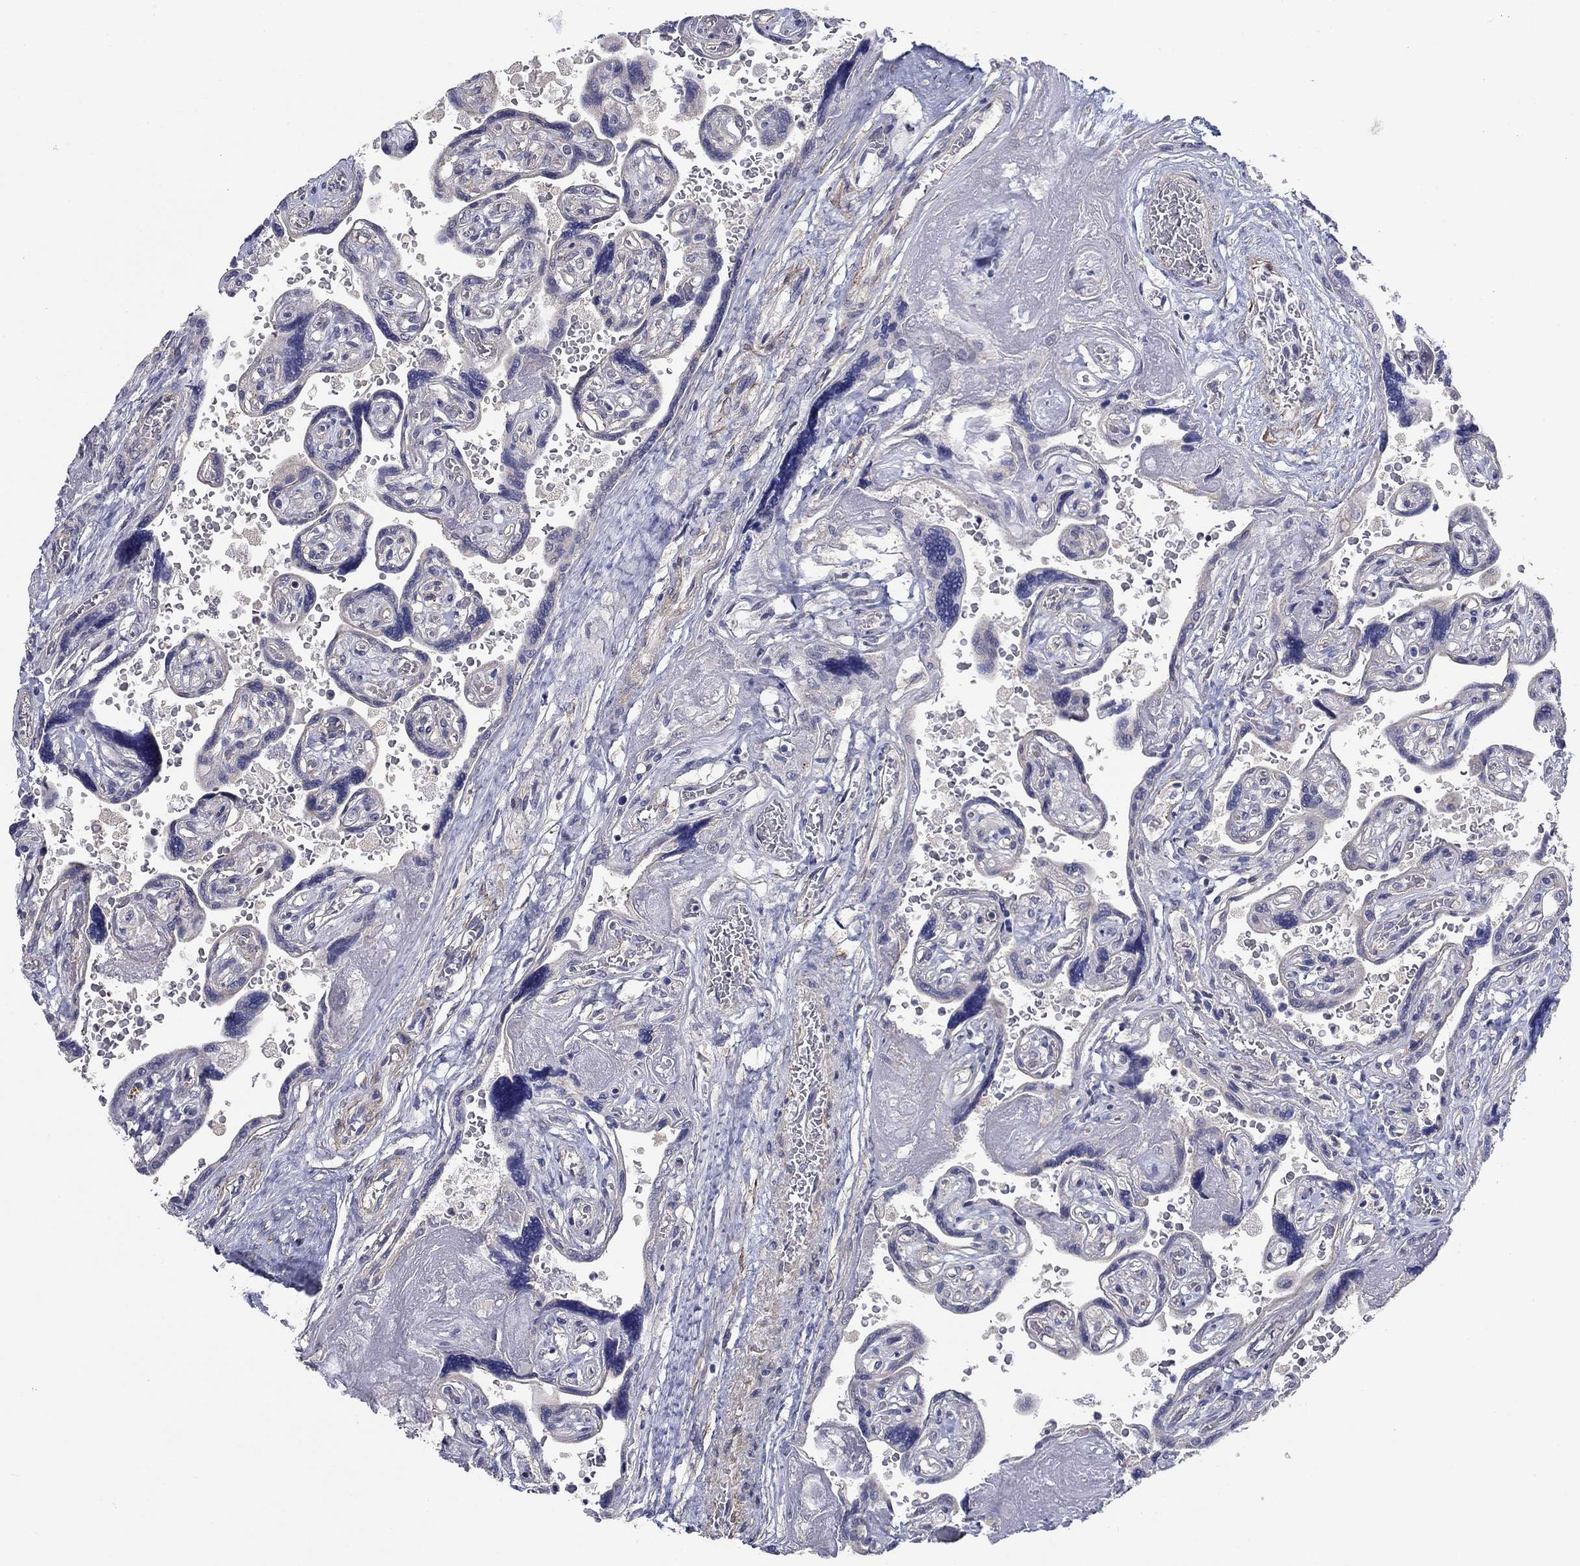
{"staining": {"intensity": "negative", "quantity": "none", "location": "none"}, "tissue": "placenta", "cell_type": "Decidual cells", "image_type": "normal", "snomed": [{"axis": "morphology", "description": "Normal tissue, NOS"}, {"axis": "topography", "description": "Placenta"}], "caption": "A histopathology image of placenta stained for a protein exhibits no brown staining in decidual cells.", "gene": "GRK7", "patient": {"sex": "female", "age": 32}}